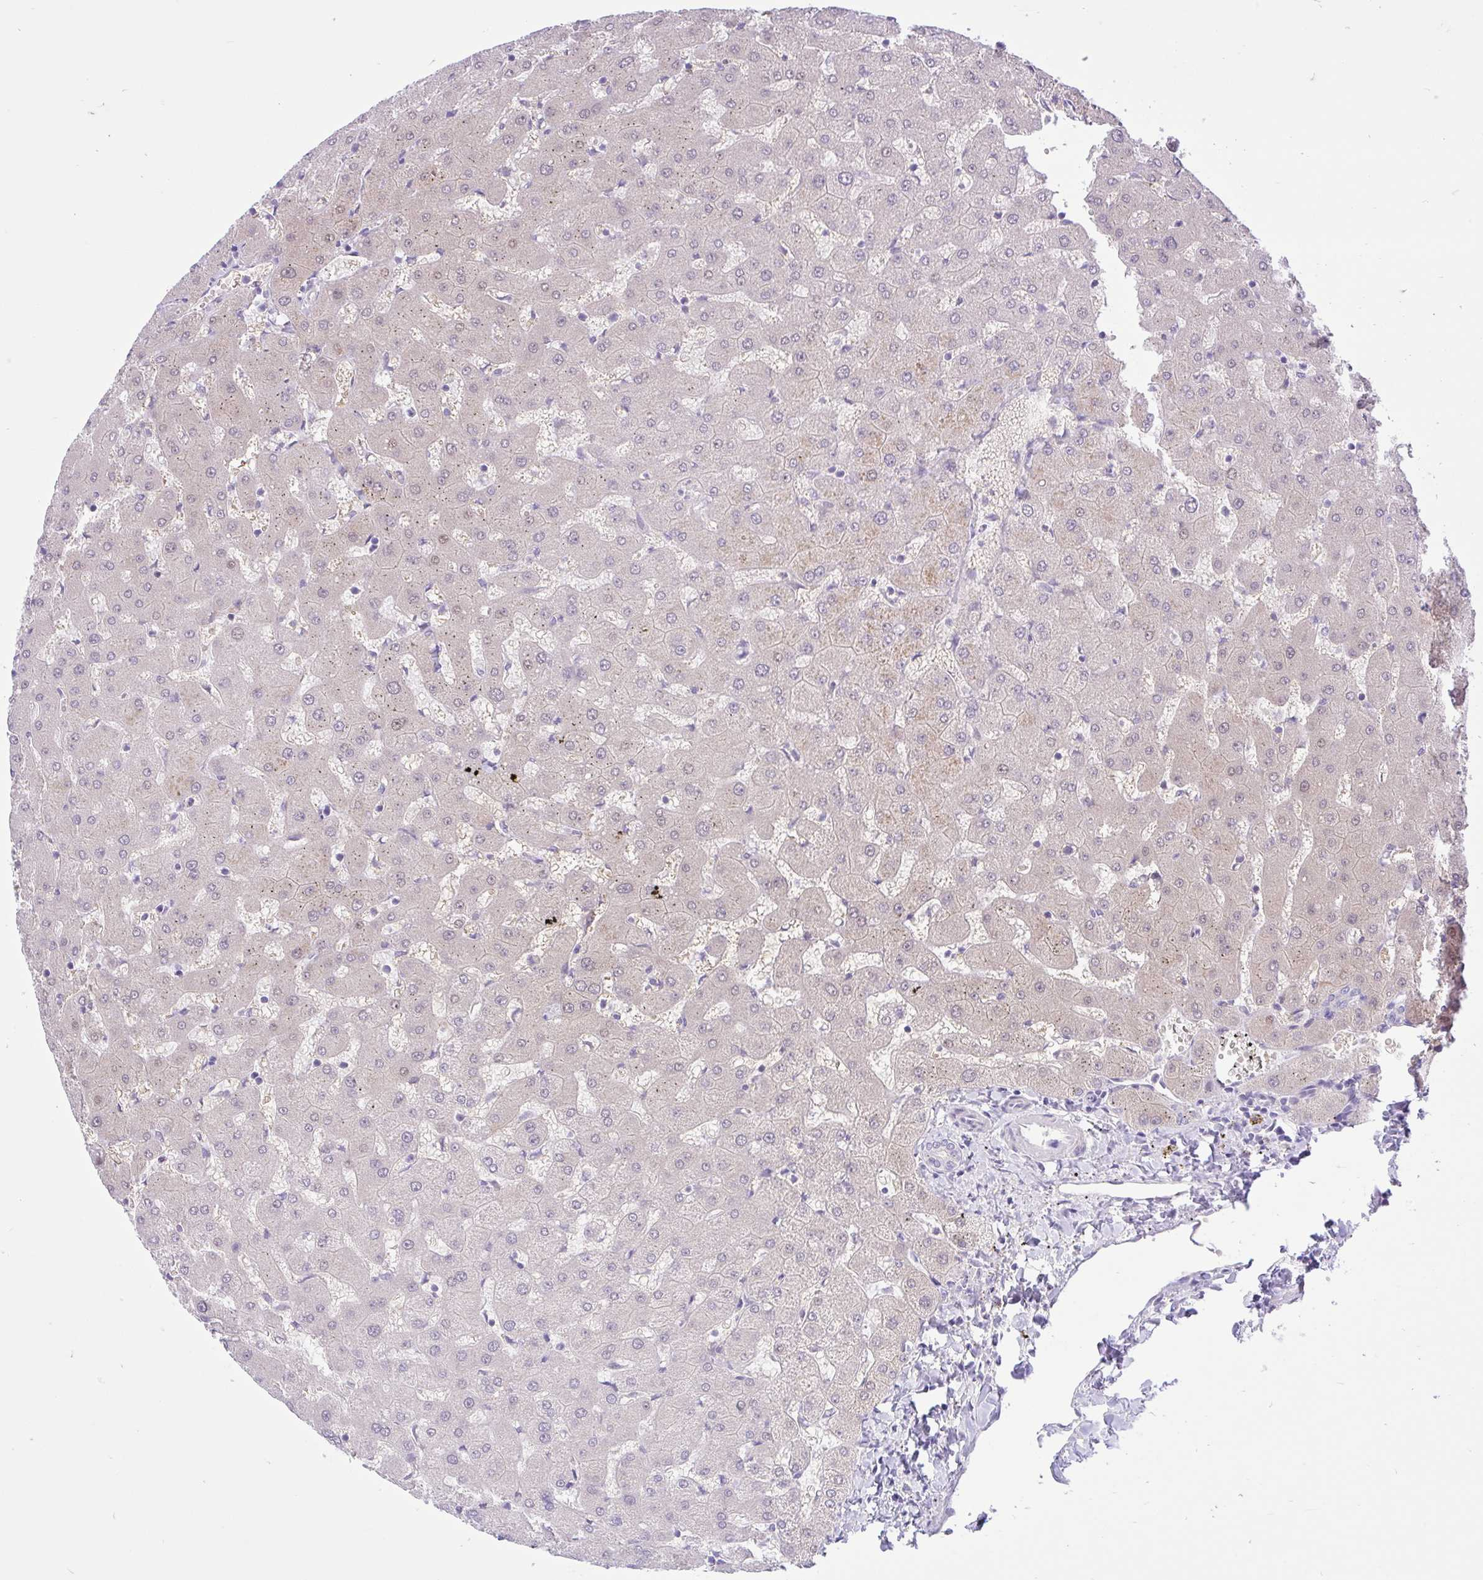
{"staining": {"intensity": "negative", "quantity": "none", "location": "none"}, "tissue": "liver", "cell_type": "Cholangiocytes", "image_type": "normal", "snomed": [{"axis": "morphology", "description": "Normal tissue, NOS"}, {"axis": "topography", "description": "Liver"}], "caption": "An immunohistochemistry (IHC) histopathology image of normal liver is shown. There is no staining in cholangiocytes of liver.", "gene": "ZNF101", "patient": {"sex": "female", "age": 63}}